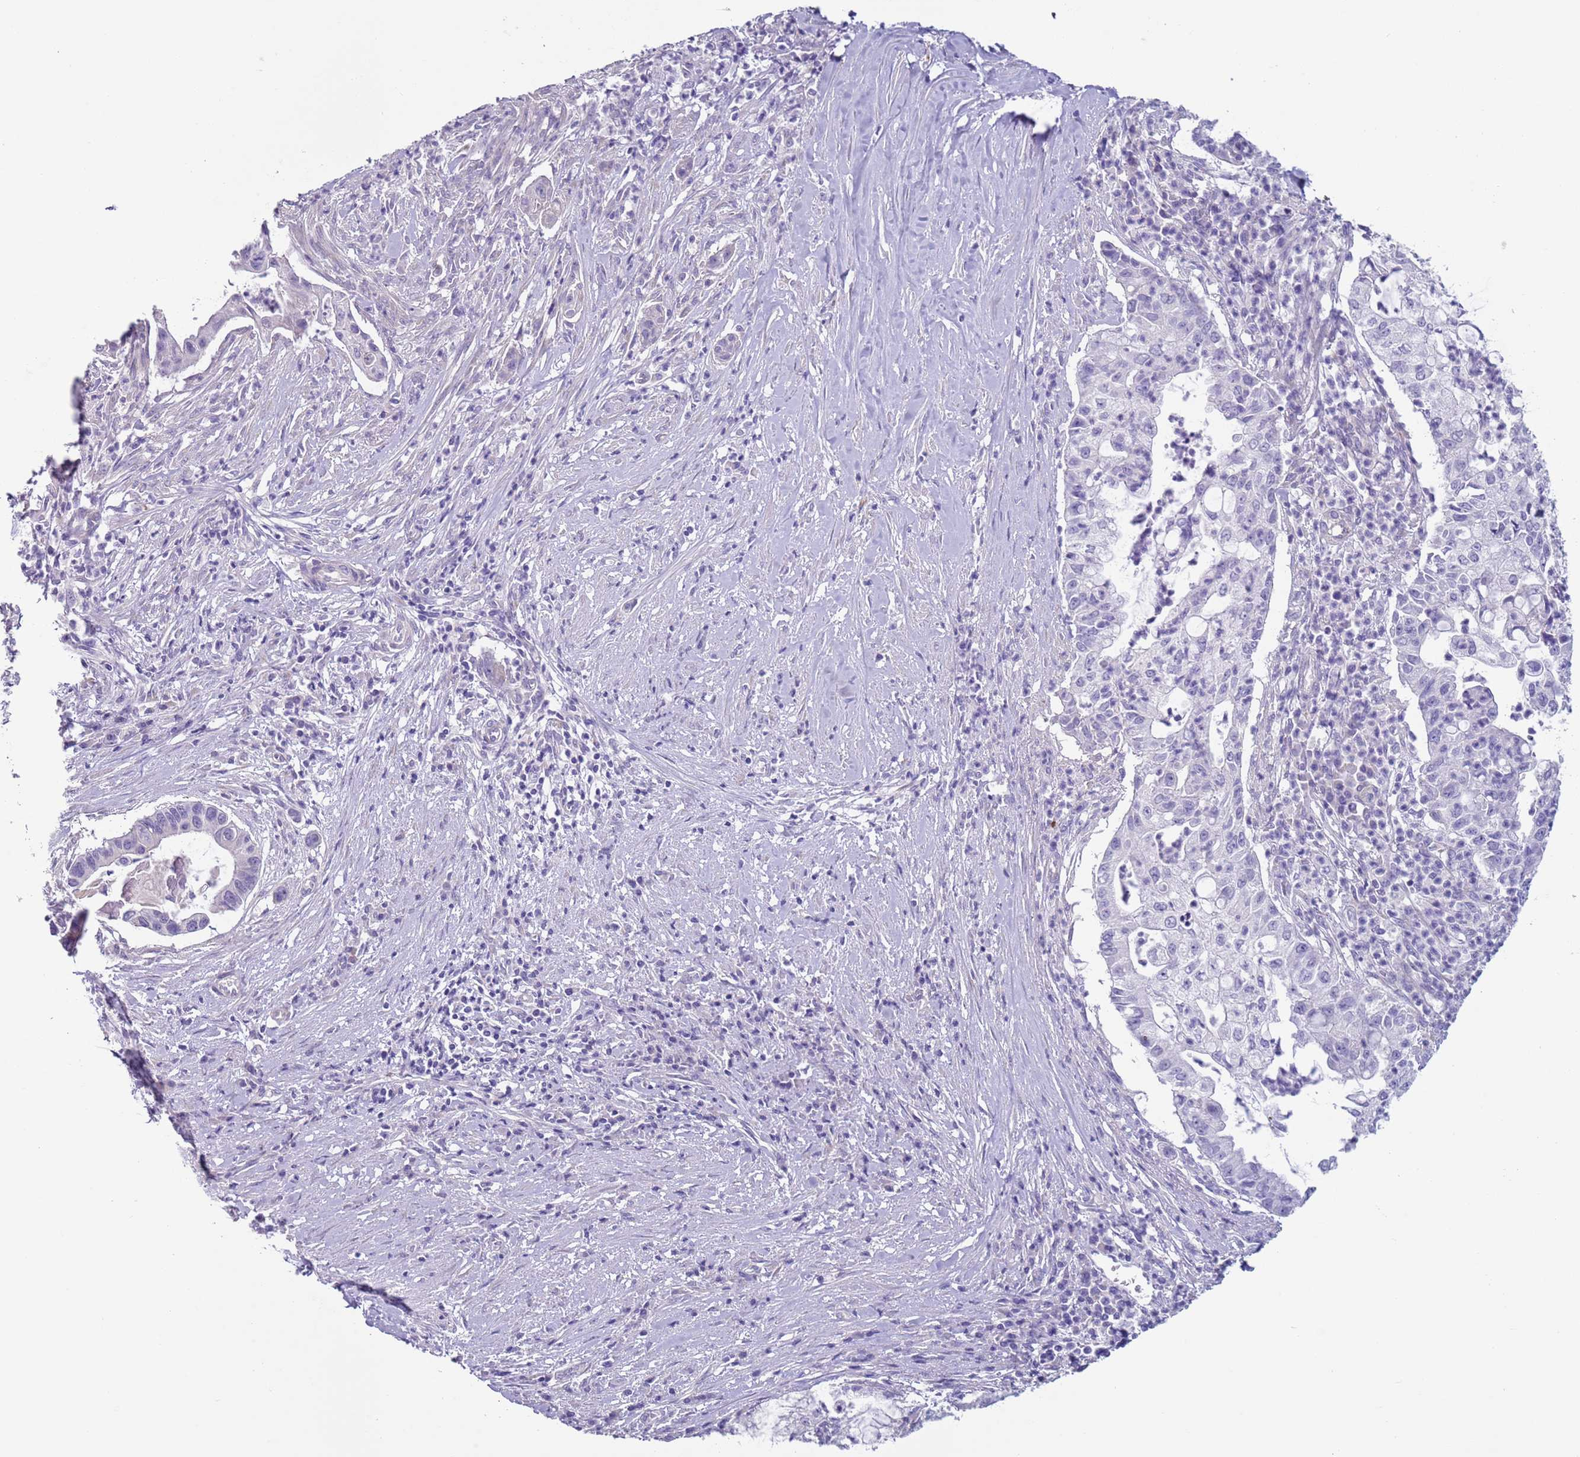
{"staining": {"intensity": "negative", "quantity": "none", "location": "none"}, "tissue": "pancreatic cancer", "cell_type": "Tumor cells", "image_type": "cancer", "snomed": [{"axis": "morphology", "description": "Adenocarcinoma, NOS"}, {"axis": "topography", "description": "Pancreas"}], "caption": "Immunohistochemistry of pancreatic adenocarcinoma demonstrates no staining in tumor cells. (DAB immunohistochemistry with hematoxylin counter stain).", "gene": "NPAP1", "patient": {"sex": "male", "age": 73}}